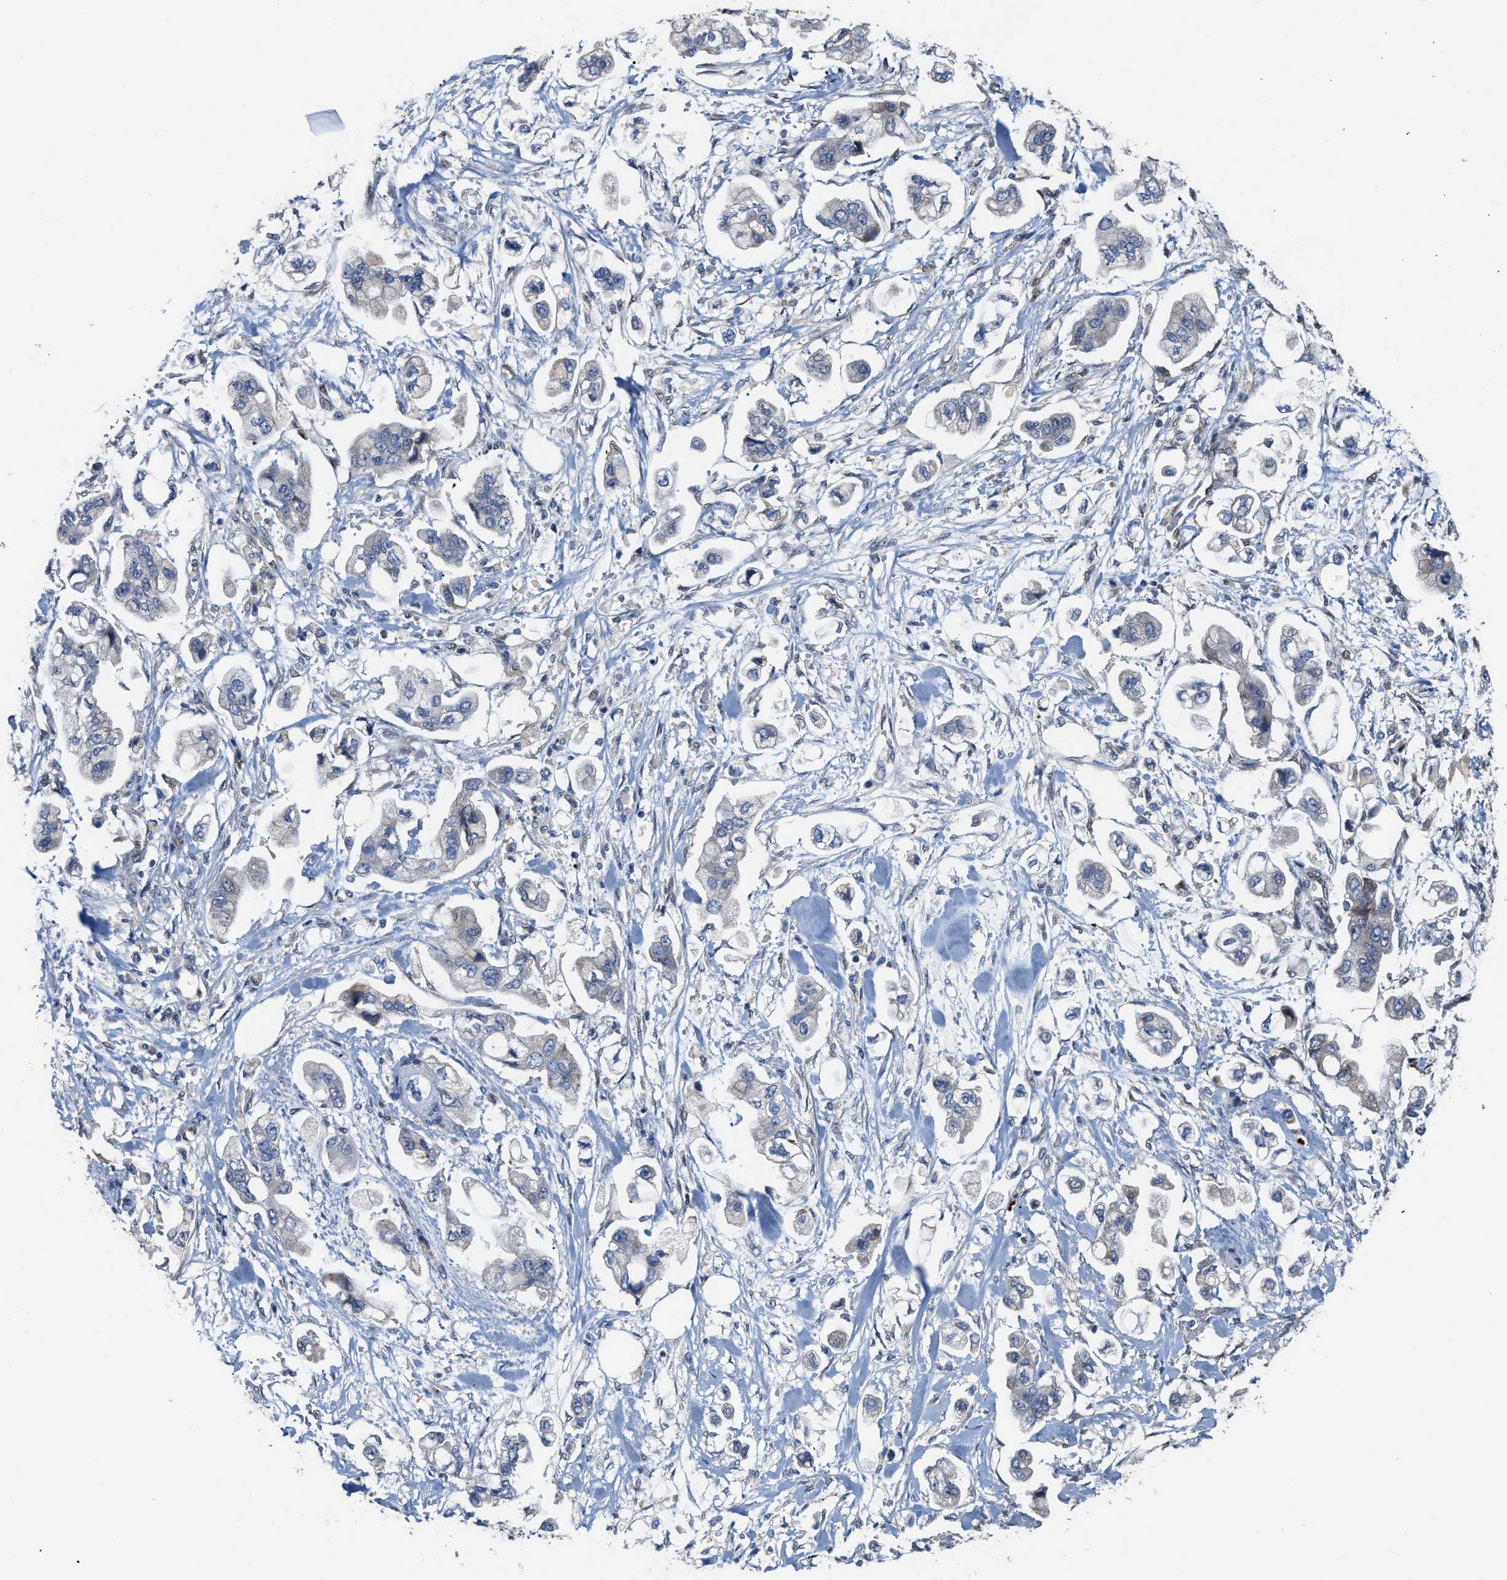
{"staining": {"intensity": "negative", "quantity": "none", "location": "none"}, "tissue": "stomach cancer", "cell_type": "Tumor cells", "image_type": "cancer", "snomed": [{"axis": "morphology", "description": "Adenocarcinoma, NOS"}, {"axis": "topography", "description": "Stomach"}], "caption": "Adenocarcinoma (stomach) was stained to show a protein in brown. There is no significant staining in tumor cells.", "gene": "TCF4", "patient": {"sex": "male", "age": 62}}